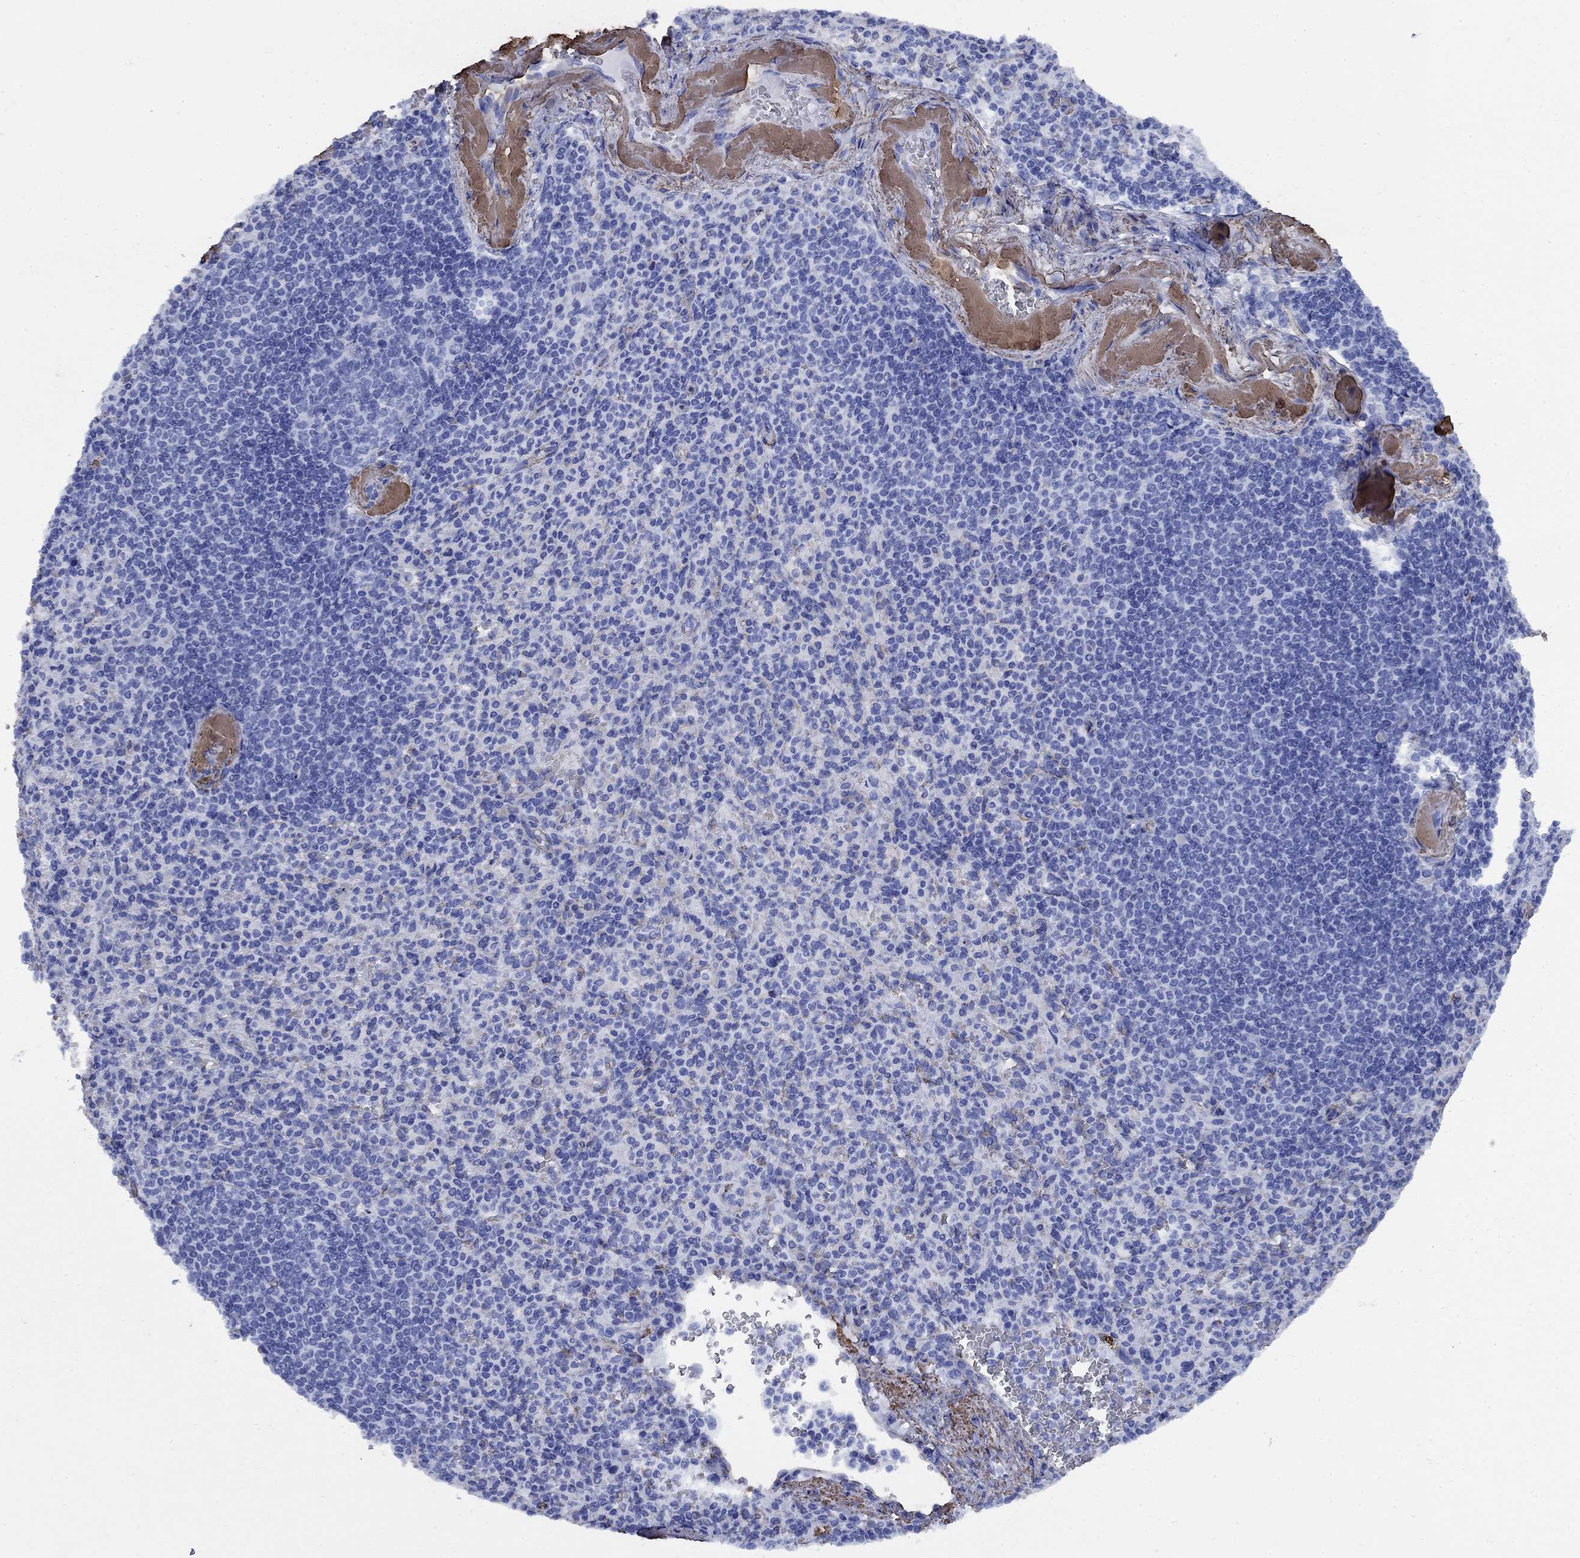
{"staining": {"intensity": "negative", "quantity": "none", "location": "none"}, "tissue": "spleen", "cell_type": "Cells in red pulp", "image_type": "normal", "snomed": [{"axis": "morphology", "description": "Normal tissue, NOS"}, {"axis": "topography", "description": "Spleen"}], "caption": "The image exhibits no staining of cells in red pulp in benign spleen. (DAB immunohistochemistry, high magnification).", "gene": "VTN", "patient": {"sex": "female", "age": 74}}